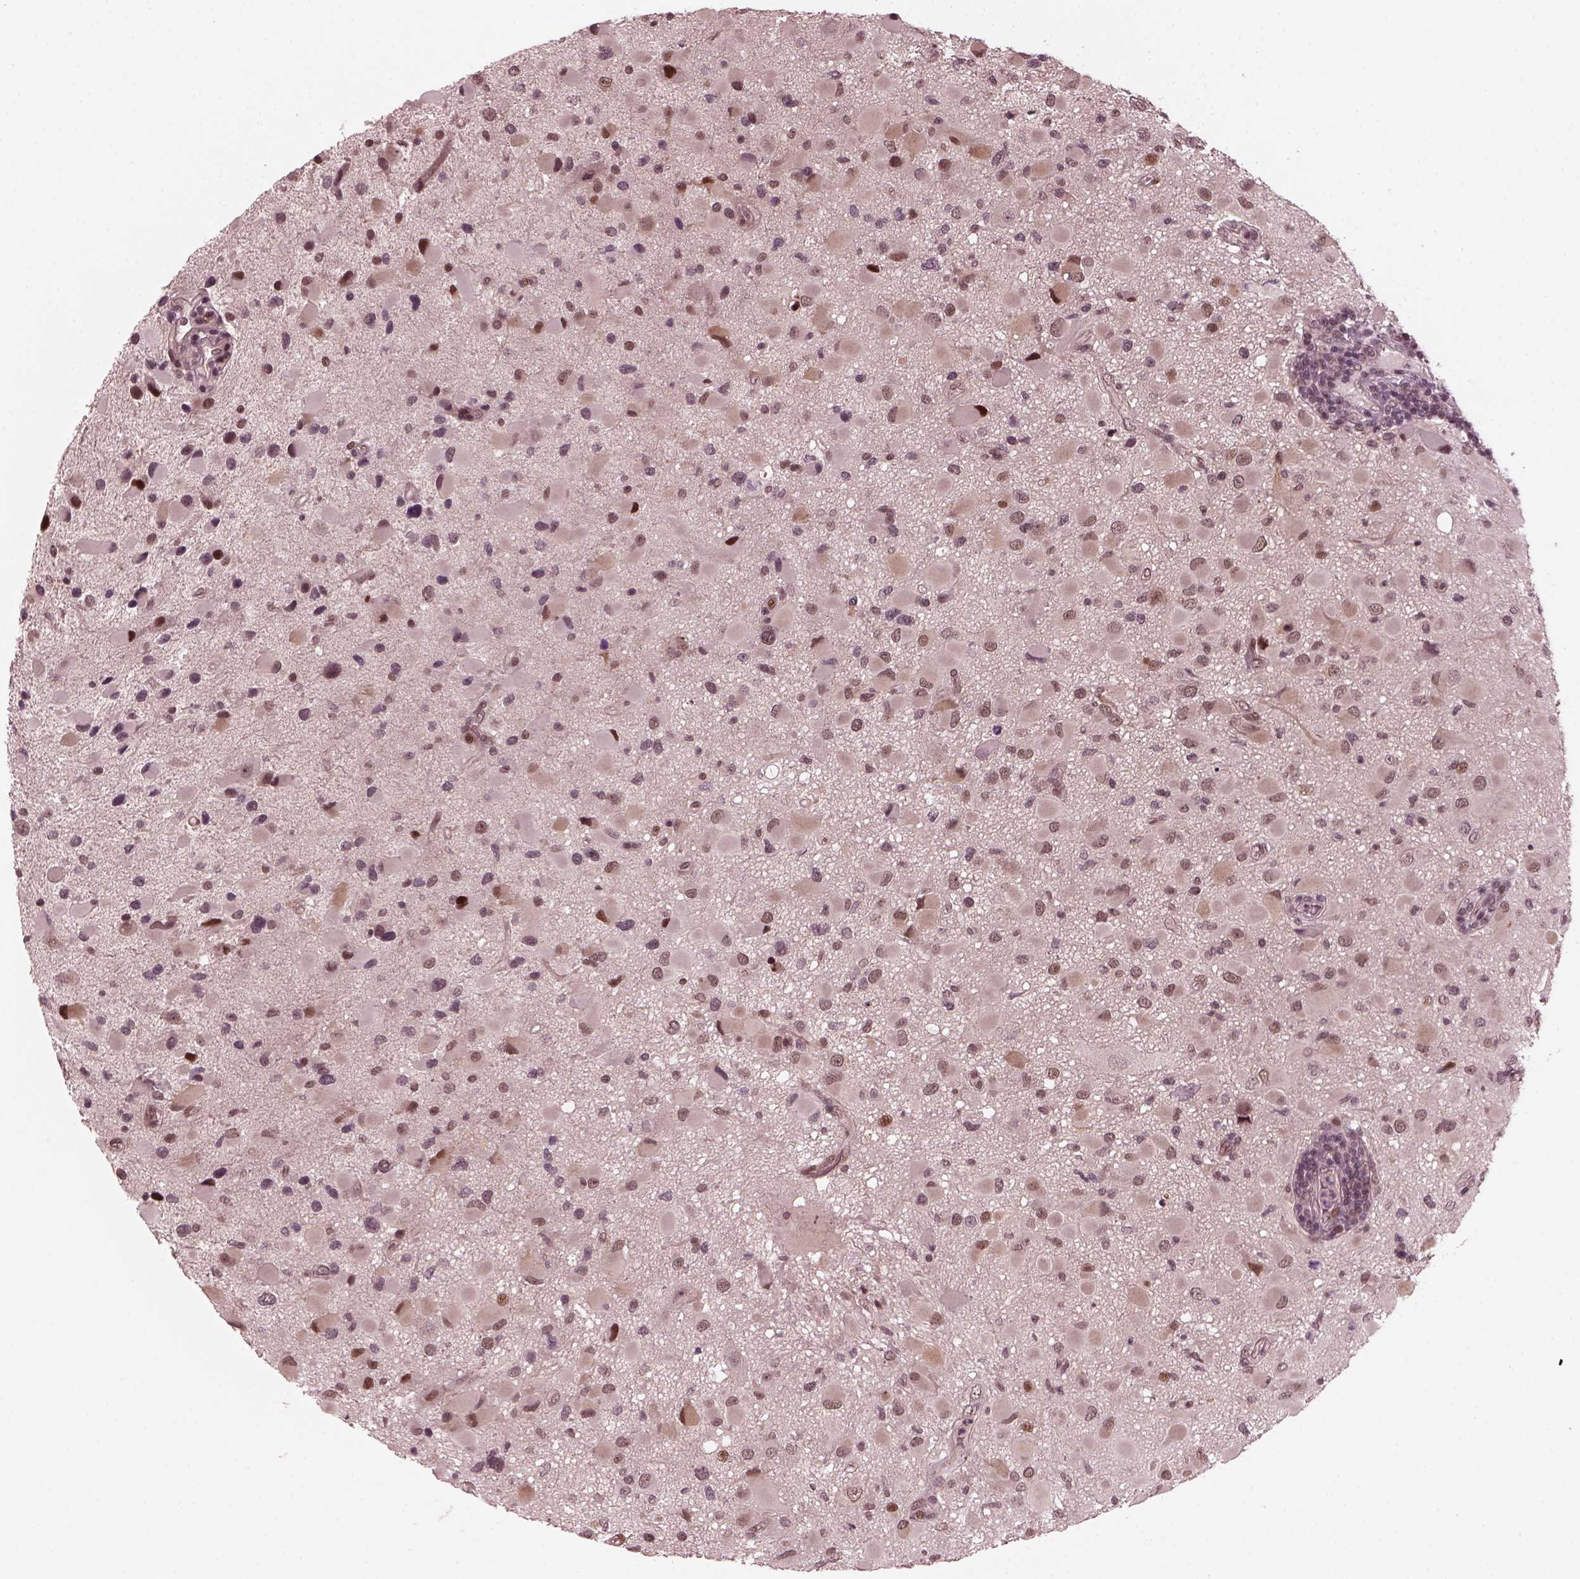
{"staining": {"intensity": "moderate", "quantity": "<25%", "location": "nuclear"}, "tissue": "glioma", "cell_type": "Tumor cells", "image_type": "cancer", "snomed": [{"axis": "morphology", "description": "Glioma, malignant, Low grade"}, {"axis": "topography", "description": "Brain"}], "caption": "Immunohistochemistry (IHC) micrograph of neoplastic tissue: human low-grade glioma (malignant) stained using immunohistochemistry exhibits low levels of moderate protein expression localized specifically in the nuclear of tumor cells, appearing as a nuclear brown color.", "gene": "TRIB3", "patient": {"sex": "female", "age": 32}}